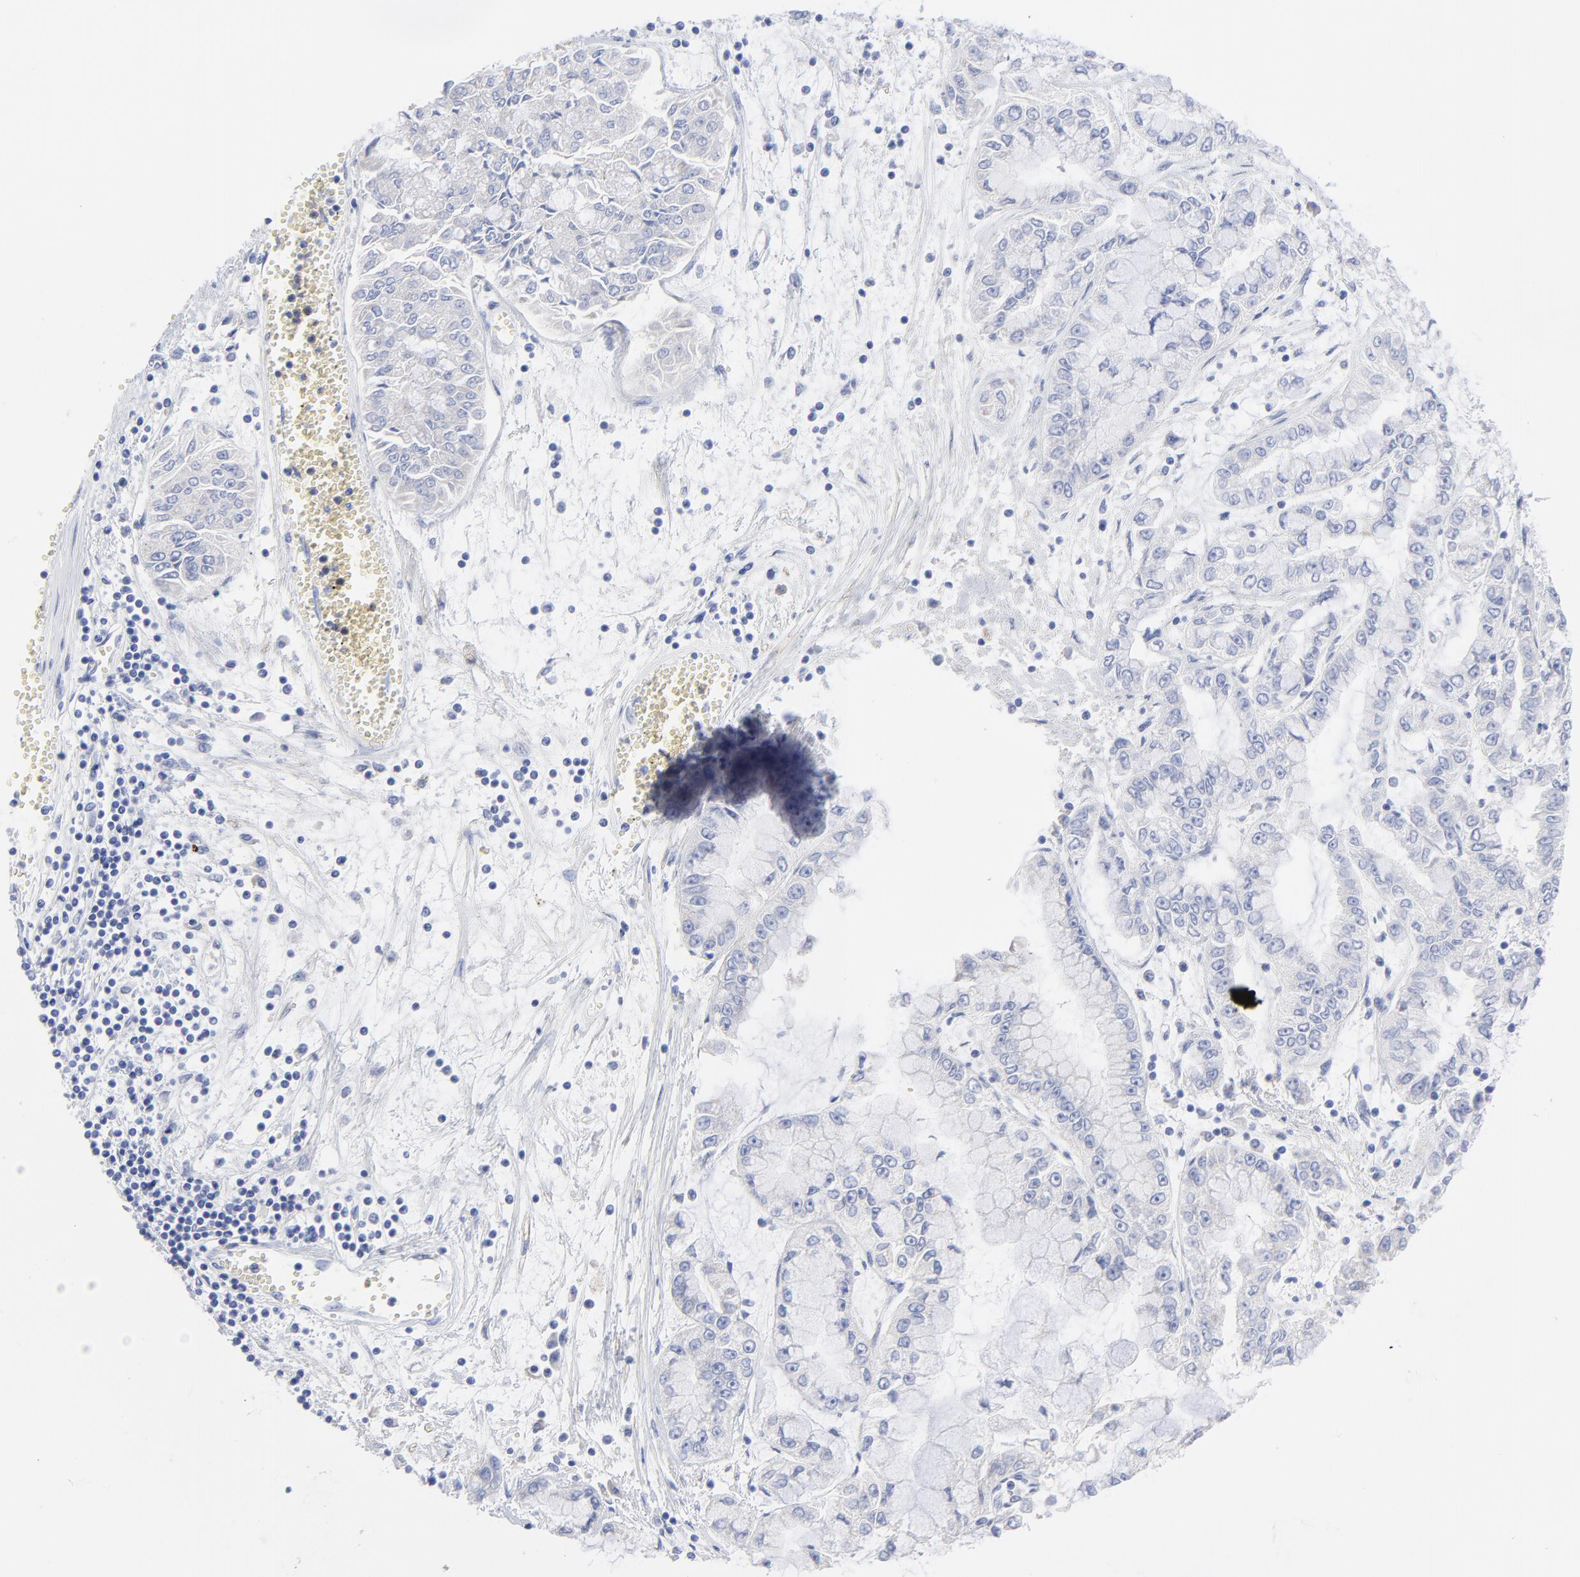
{"staining": {"intensity": "negative", "quantity": "none", "location": "none"}, "tissue": "liver cancer", "cell_type": "Tumor cells", "image_type": "cancer", "snomed": [{"axis": "morphology", "description": "Cholangiocarcinoma"}, {"axis": "topography", "description": "Liver"}], "caption": "The histopathology image exhibits no staining of tumor cells in liver cancer (cholangiocarcinoma). (Immunohistochemistry (ihc), brightfield microscopy, high magnification).", "gene": "DUSP9", "patient": {"sex": "female", "age": 79}}